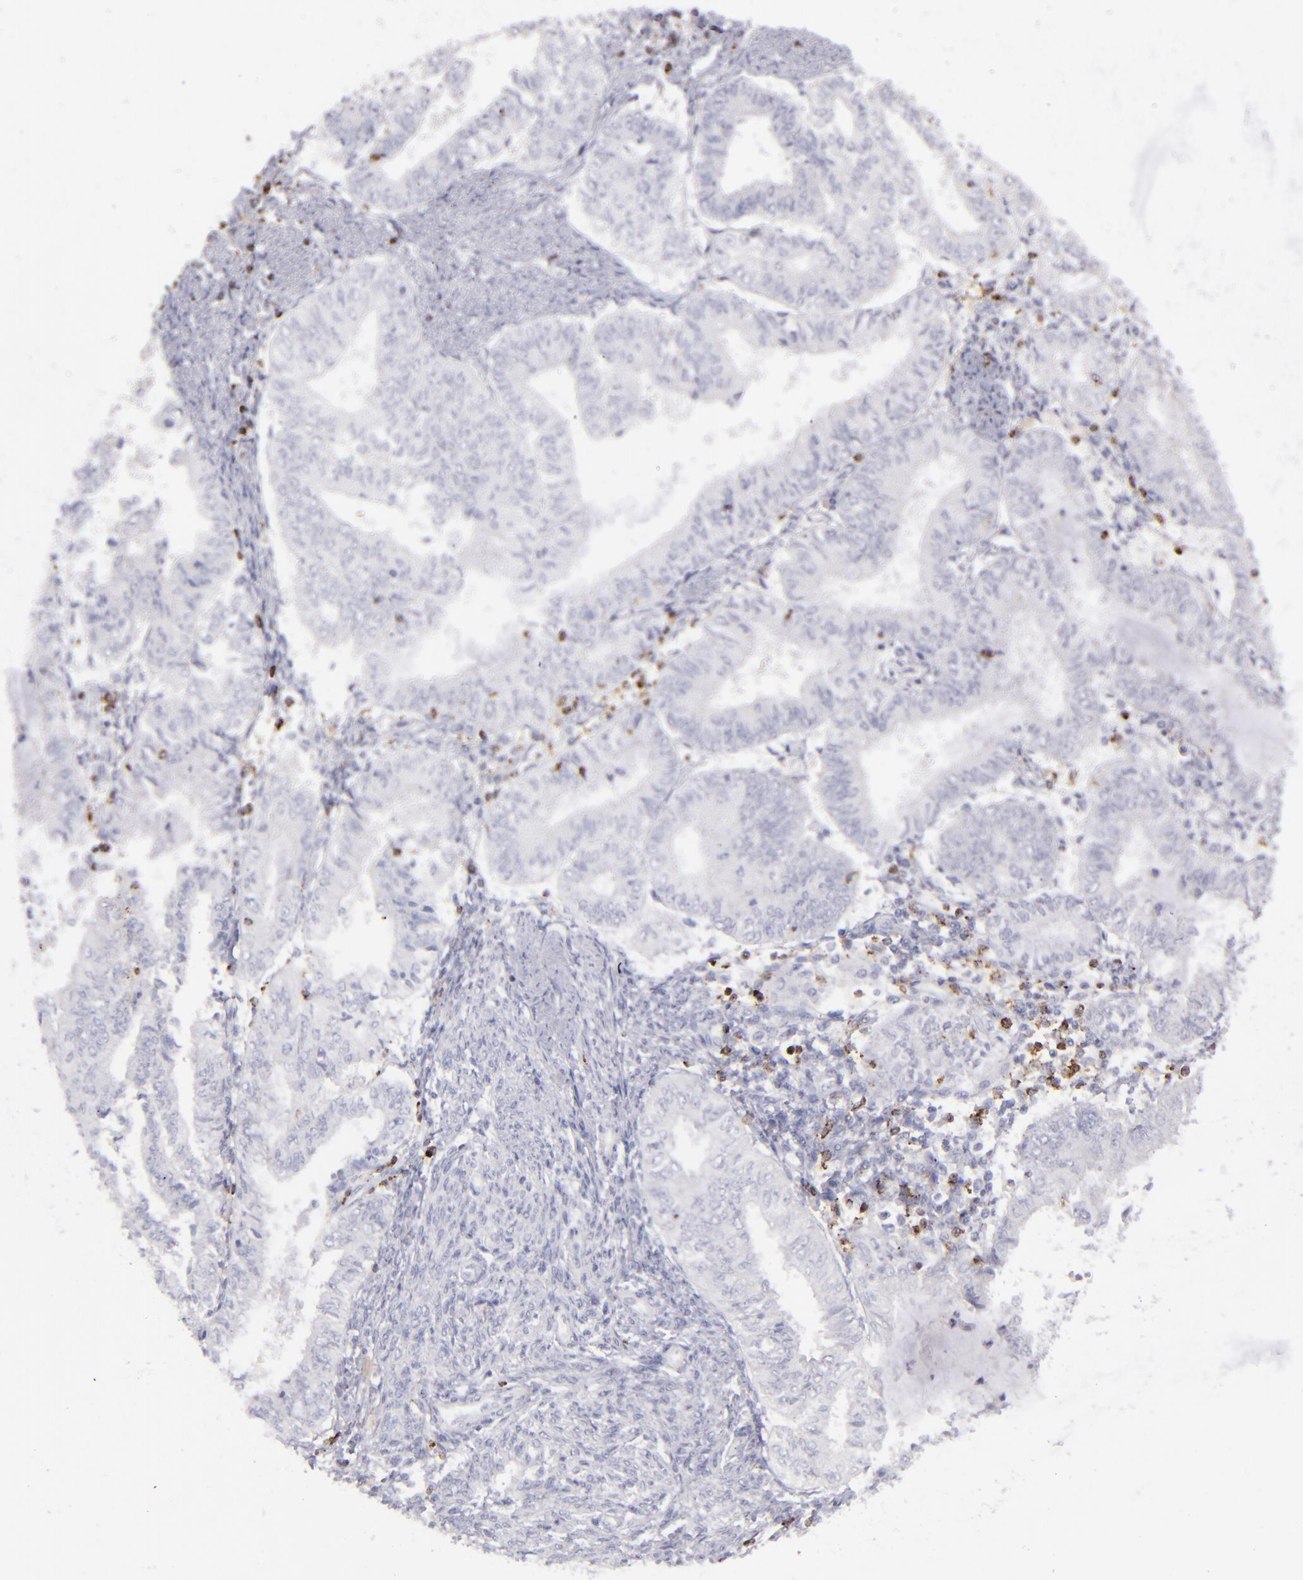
{"staining": {"intensity": "negative", "quantity": "none", "location": "none"}, "tissue": "endometrial cancer", "cell_type": "Tumor cells", "image_type": "cancer", "snomed": [{"axis": "morphology", "description": "Adenocarcinoma, NOS"}, {"axis": "topography", "description": "Endometrium"}], "caption": "This is a micrograph of IHC staining of endometrial cancer (adenocarcinoma), which shows no positivity in tumor cells. (Stains: DAB IHC with hematoxylin counter stain, Microscopy: brightfield microscopy at high magnification).", "gene": "CD2", "patient": {"sex": "female", "age": 66}}